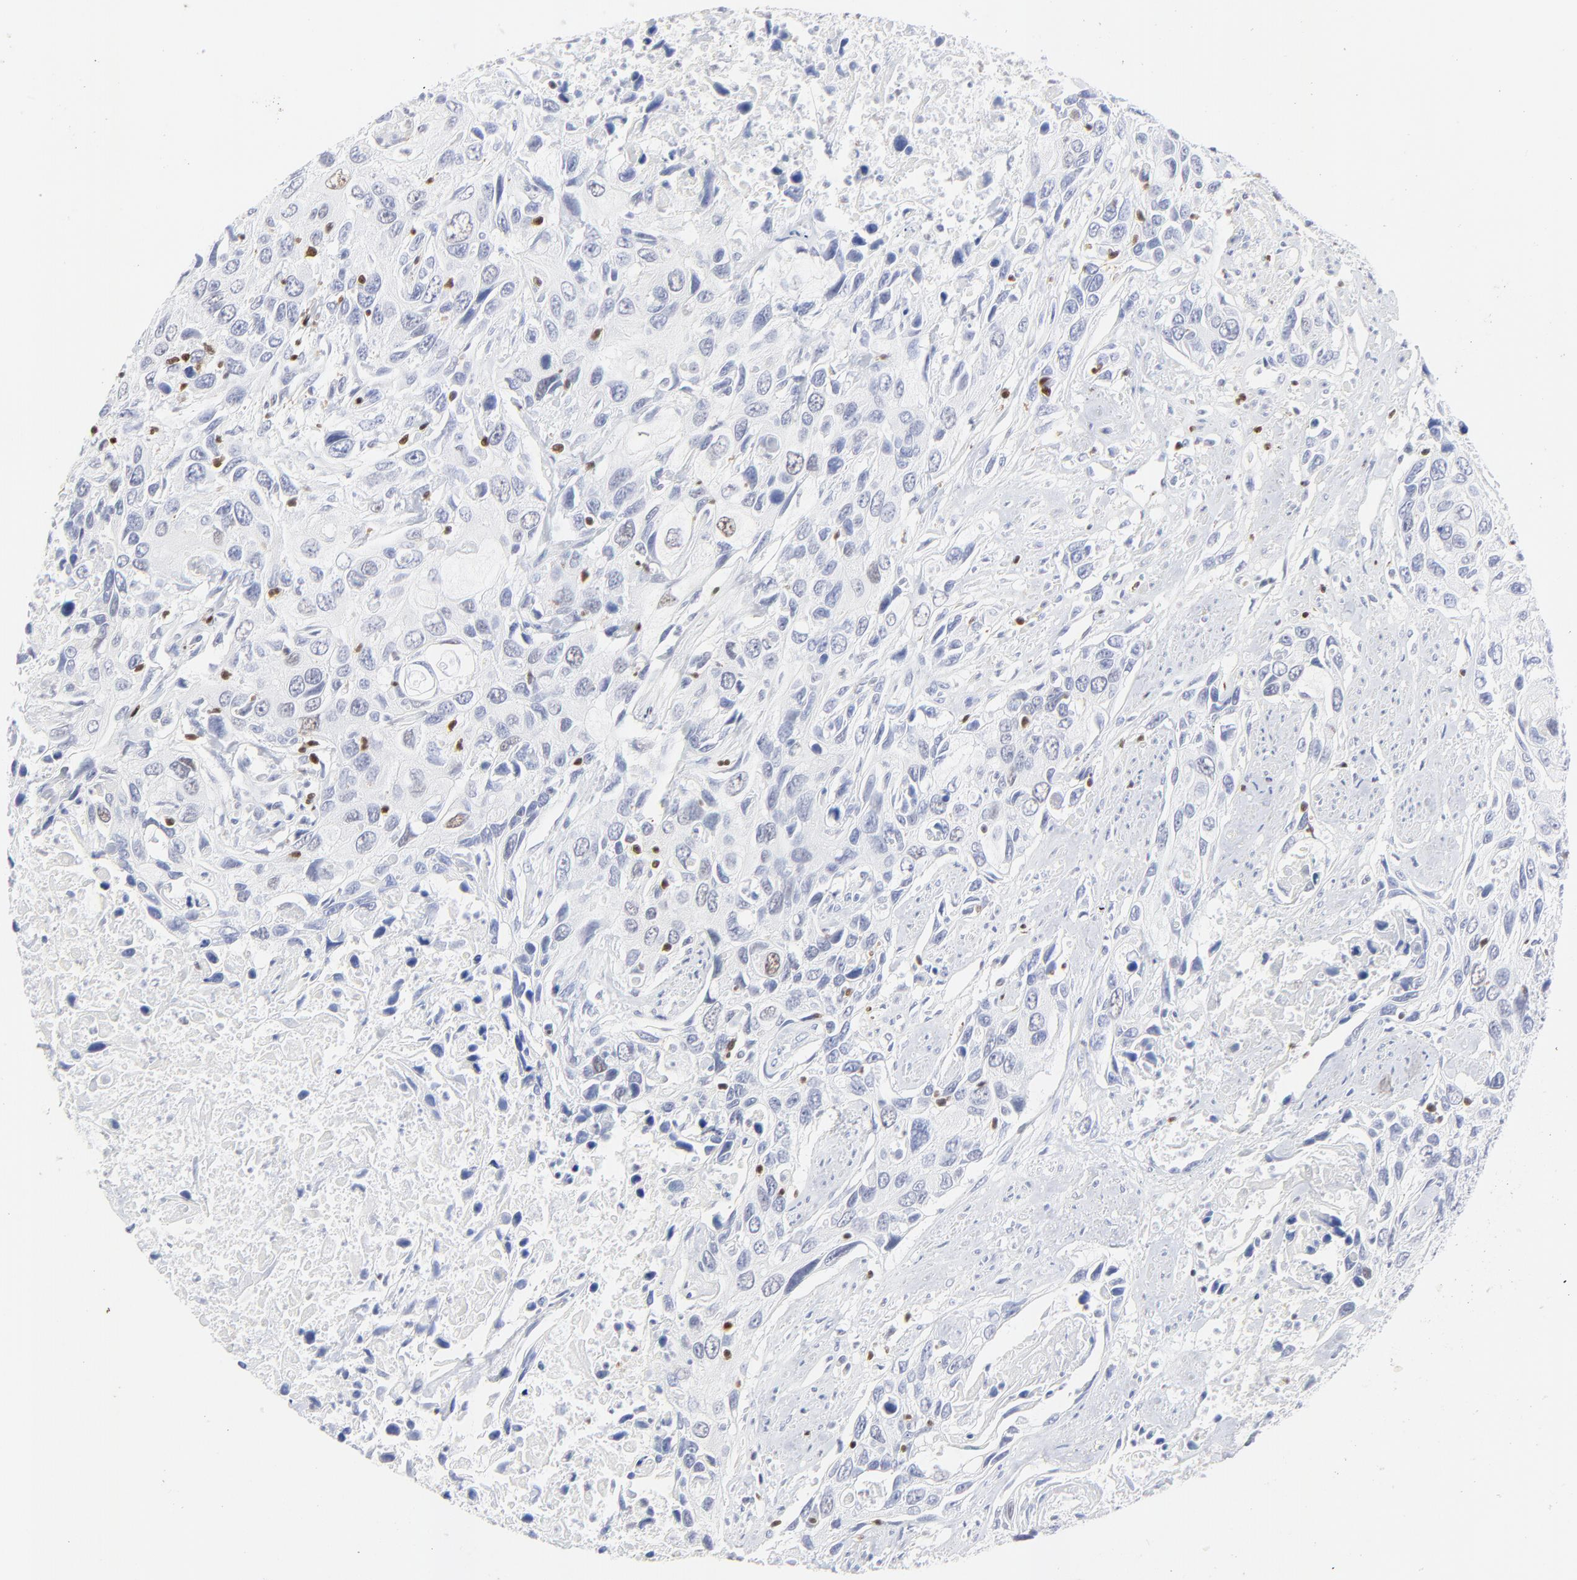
{"staining": {"intensity": "negative", "quantity": "none", "location": "none"}, "tissue": "urothelial cancer", "cell_type": "Tumor cells", "image_type": "cancer", "snomed": [{"axis": "morphology", "description": "Urothelial carcinoma, High grade"}, {"axis": "topography", "description": "Urinary bladder"}], "caption": "Immunohistochemistry micrograph of neoplastic tissue: urothelial cancer stained with DAB (3,3'-diaminobenzidine) shows no significant protein staining in tumor cells.", "gene": "ZAP70", "patient": {"sex": "male", "age": 71}}